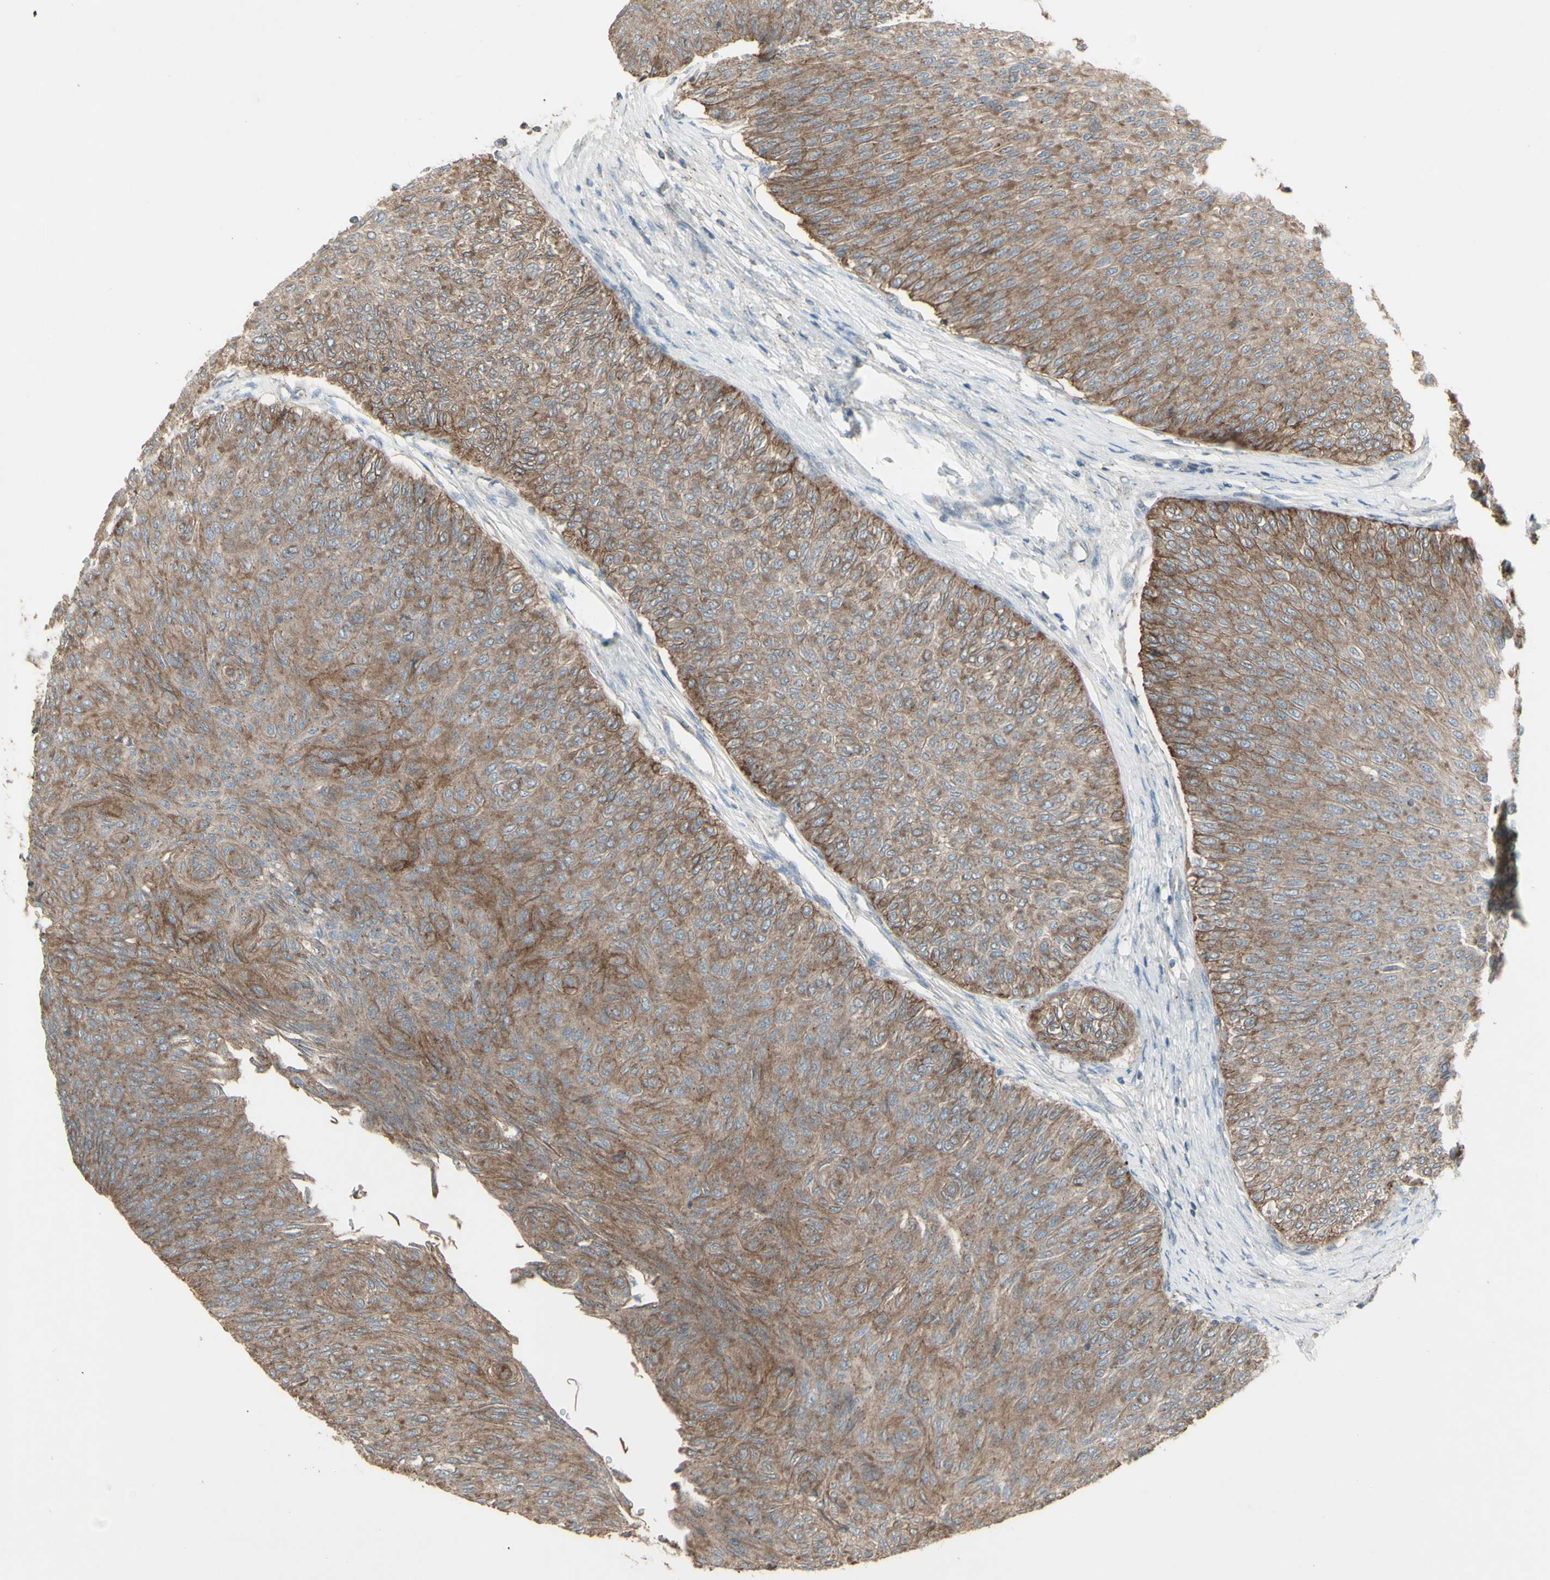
{"staining": {"intensity": "moderate", "quantity": ">75%", "location": "cytoplasmic/membranous"}, "tissue": "urothelial cancer", "cell_type": "Tumor cells", "image_type": "cancer", "snomed": [{"axis": "morphology", "description": "Urothelial carcinoma, Low grade"}, {"axis": "topography", "description": "Urinary bladder"}], "caption": "Immunohistochemistry (IHC) staining of urothelial carcinoma (low-grade), which displays medium levels of moderate cytoplasmic/membranous positivity in approximately >75% of tumor cells indicating moderate cytoplasmic/membranous protein positivity. The staining was performed using DAB (brown) for protein detection and nuclei were counterstained in hematoxylin (blue).", "gene": "FXYD3", "patient": {"sex": "male", "age": 78}}